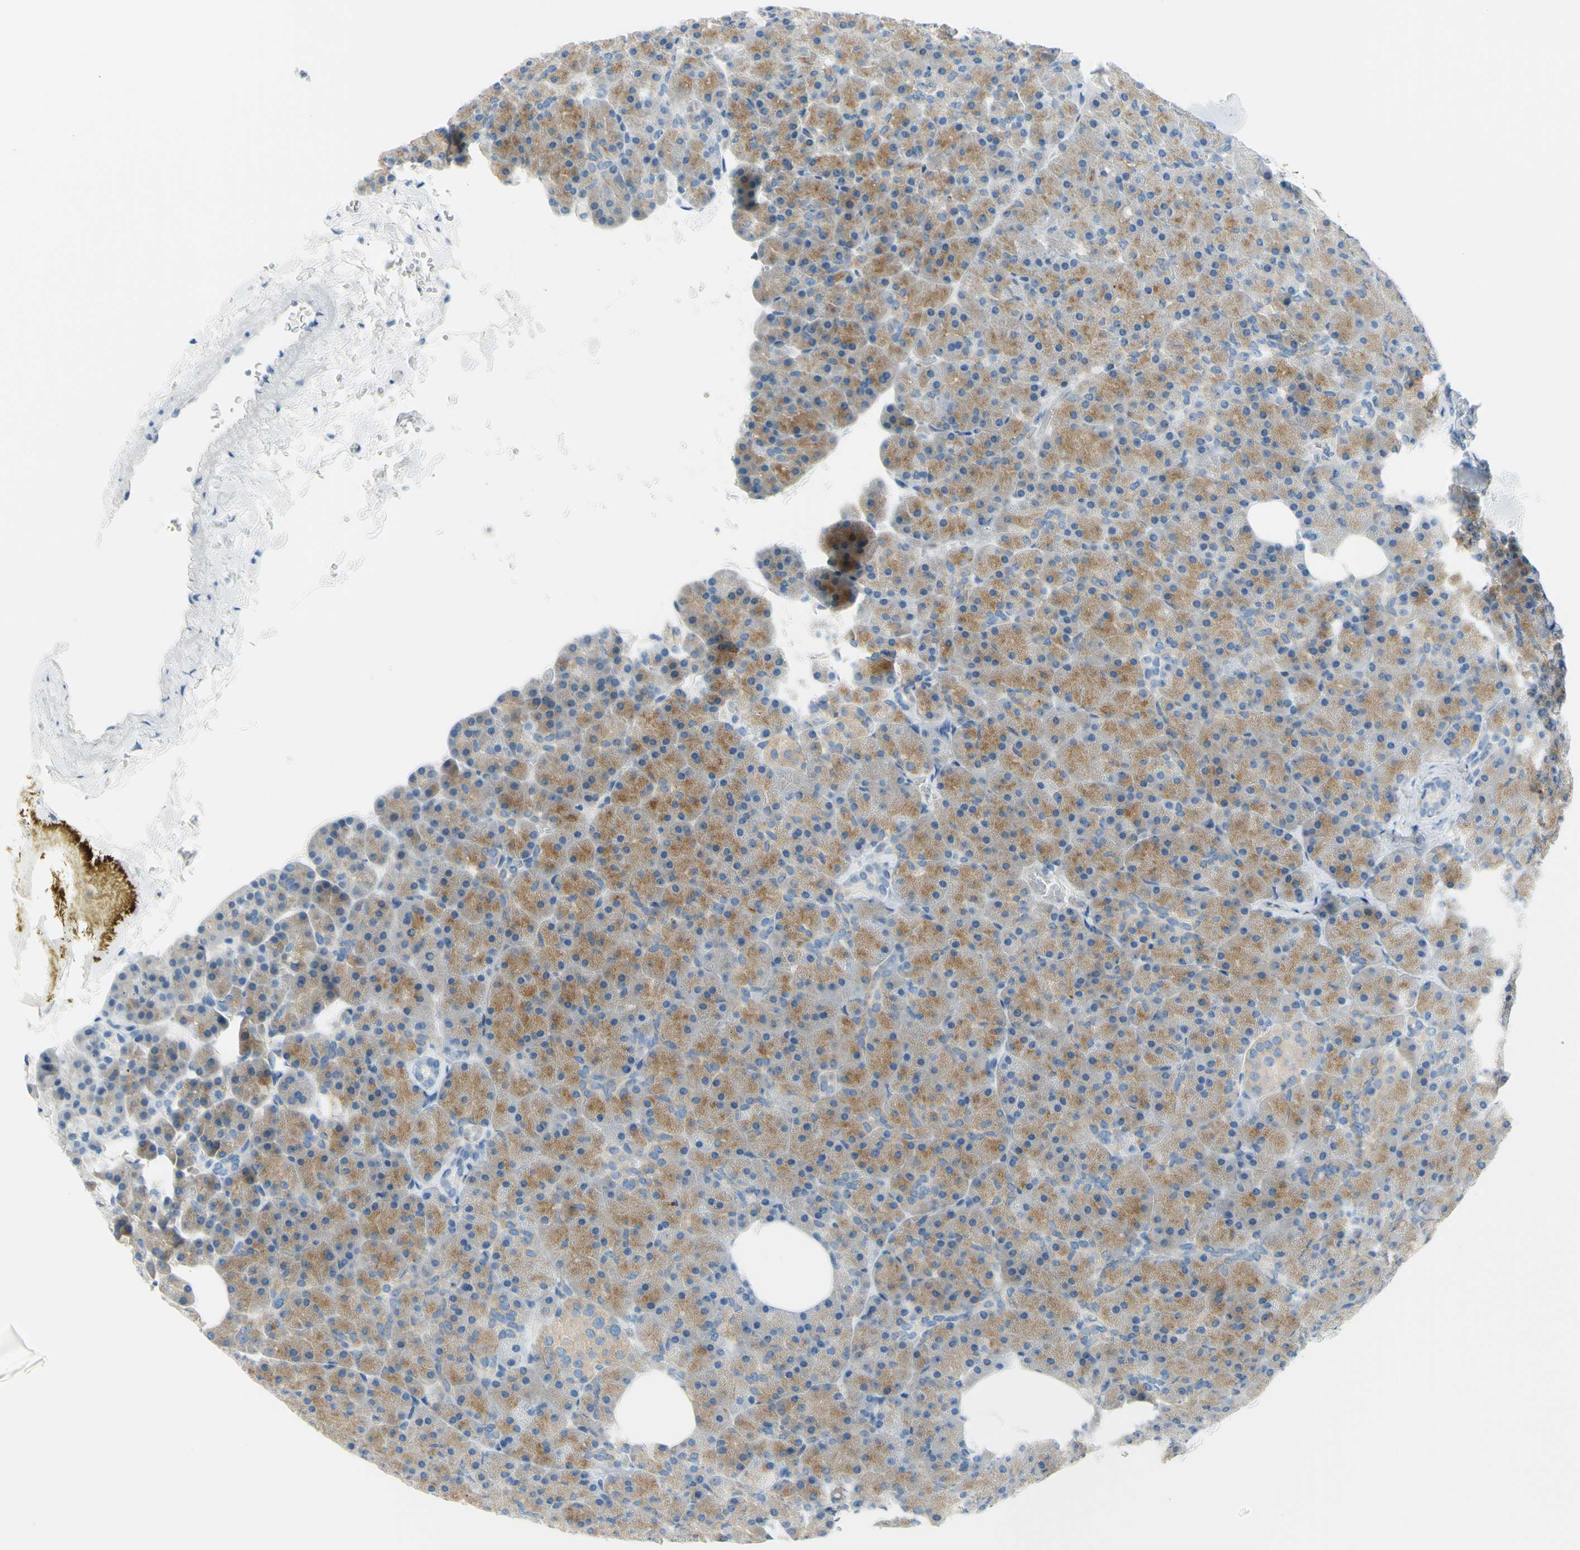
{"staining": {"intensity": "moderate", "quantity": "25%-75%", "location": "cytoplasmic/membranous"}, "tissue": "pancreas", "cell_type": "Exocrine glandular cells", "image_type": "normal", "snomed": [{"axis": "morphology", "description": "Normal tissue, NOS"}, {"axis": "topography", "description": "Pancreas"}], "caption": "Immunohistochemistry (DAB (3,3'-diaminobenzidine)) staining of unremarkable pancreas shows moderate cytoplasmic/membranous protein positivity in approximately 25%-75% of exocrine glandular cells.", "gene": "FRMD4B", "patient": {"sex": "female", "age": 35}}